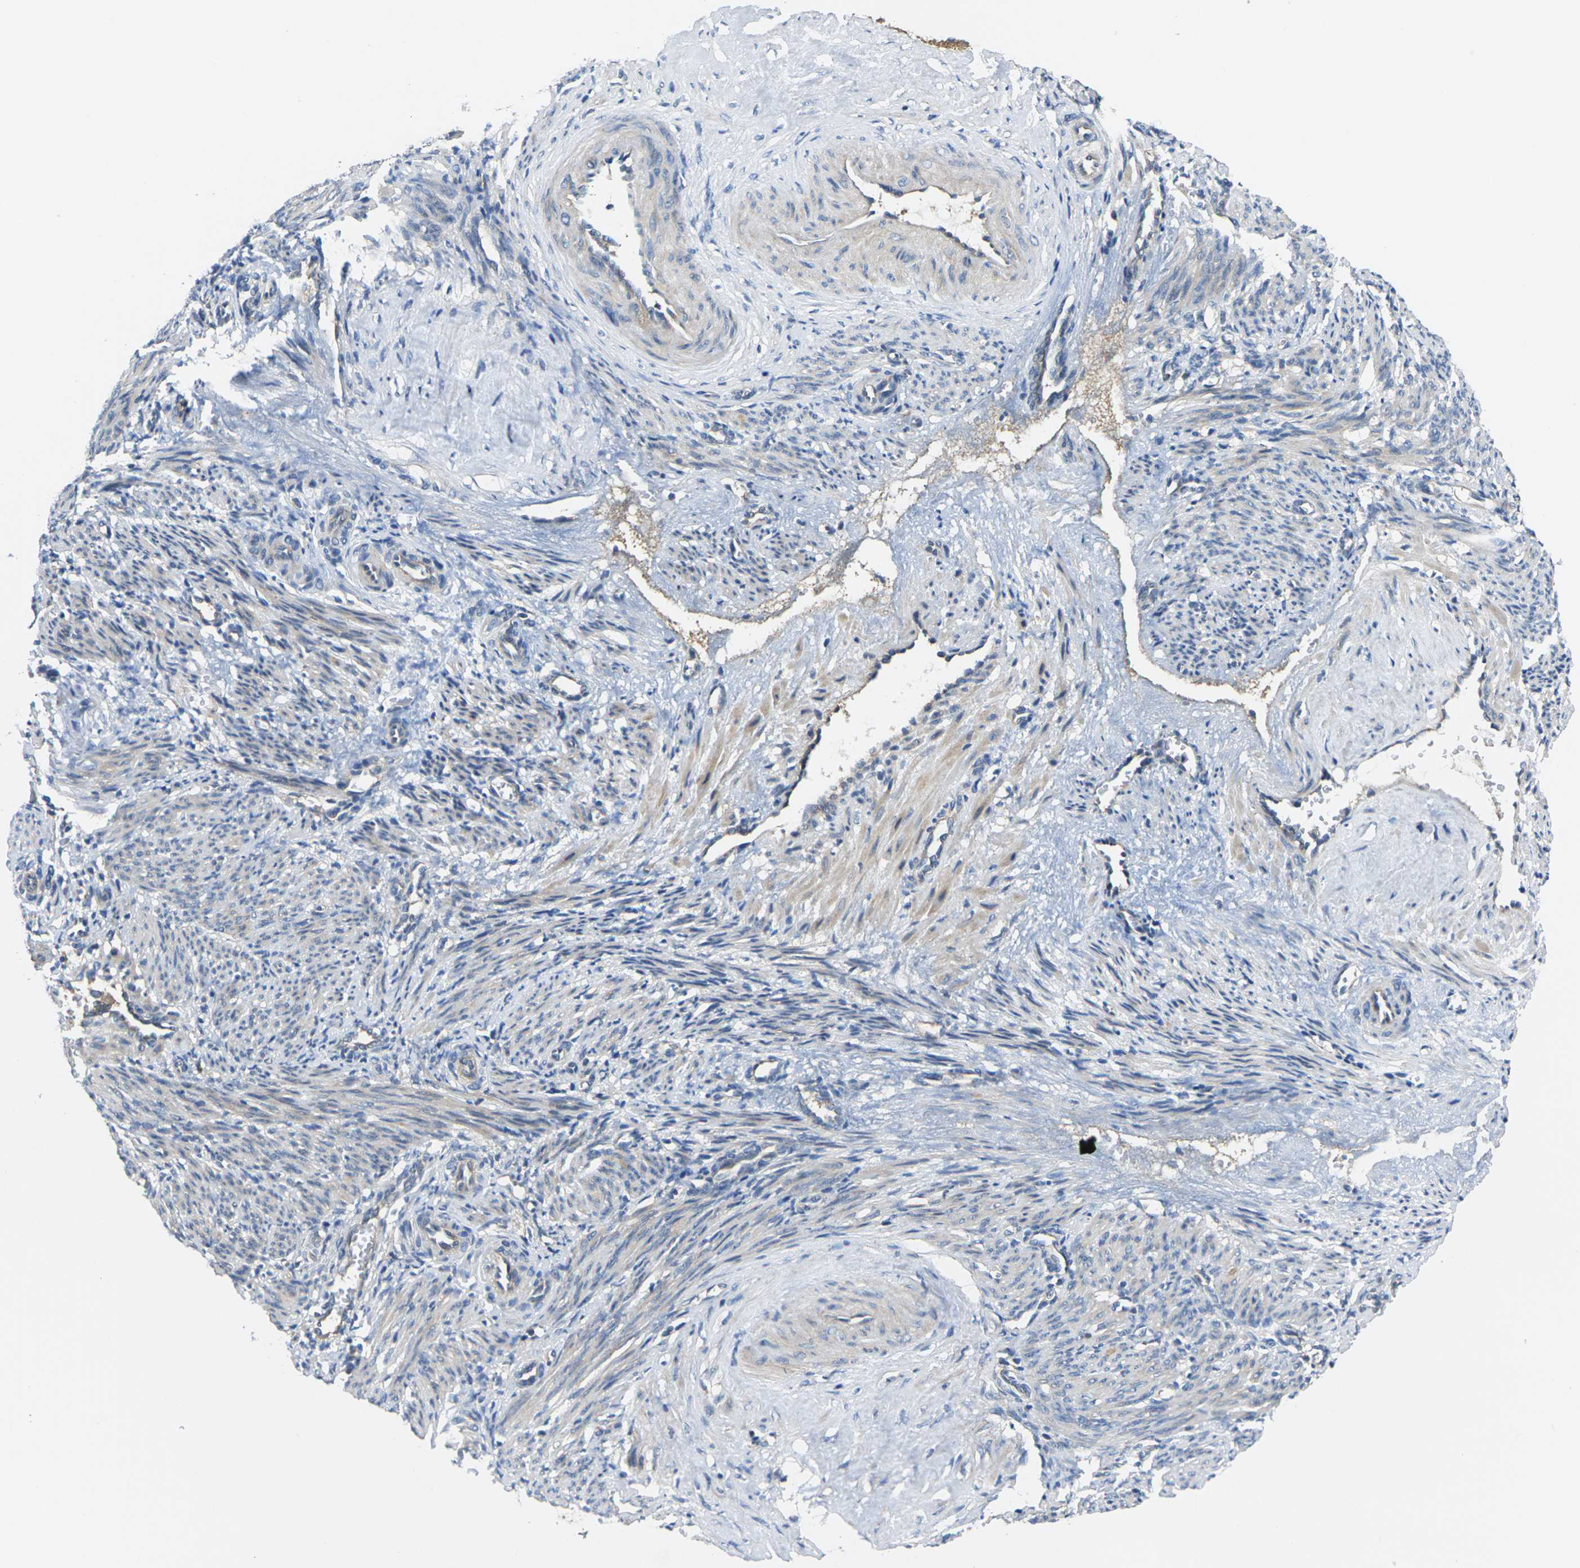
{"staining": {"intensity": "weak", "quantity": "<25%", "location": "cytoplasmic/membranous"}, "tissue": "smooth muscle", "cell_type": "Smooth muscle cells", "image_type": "normal", "snomed": [{"axis": "morphology", "description": "Normal tissue, NOS"}, {"axis": "topography", "description": "Endometrium"}], "caption": "Smooth muscle cells show no significant protein positivity in benign smooth muscle.", "gene": "TMCC2", "patient": {"sex": "female", "age": 33}}